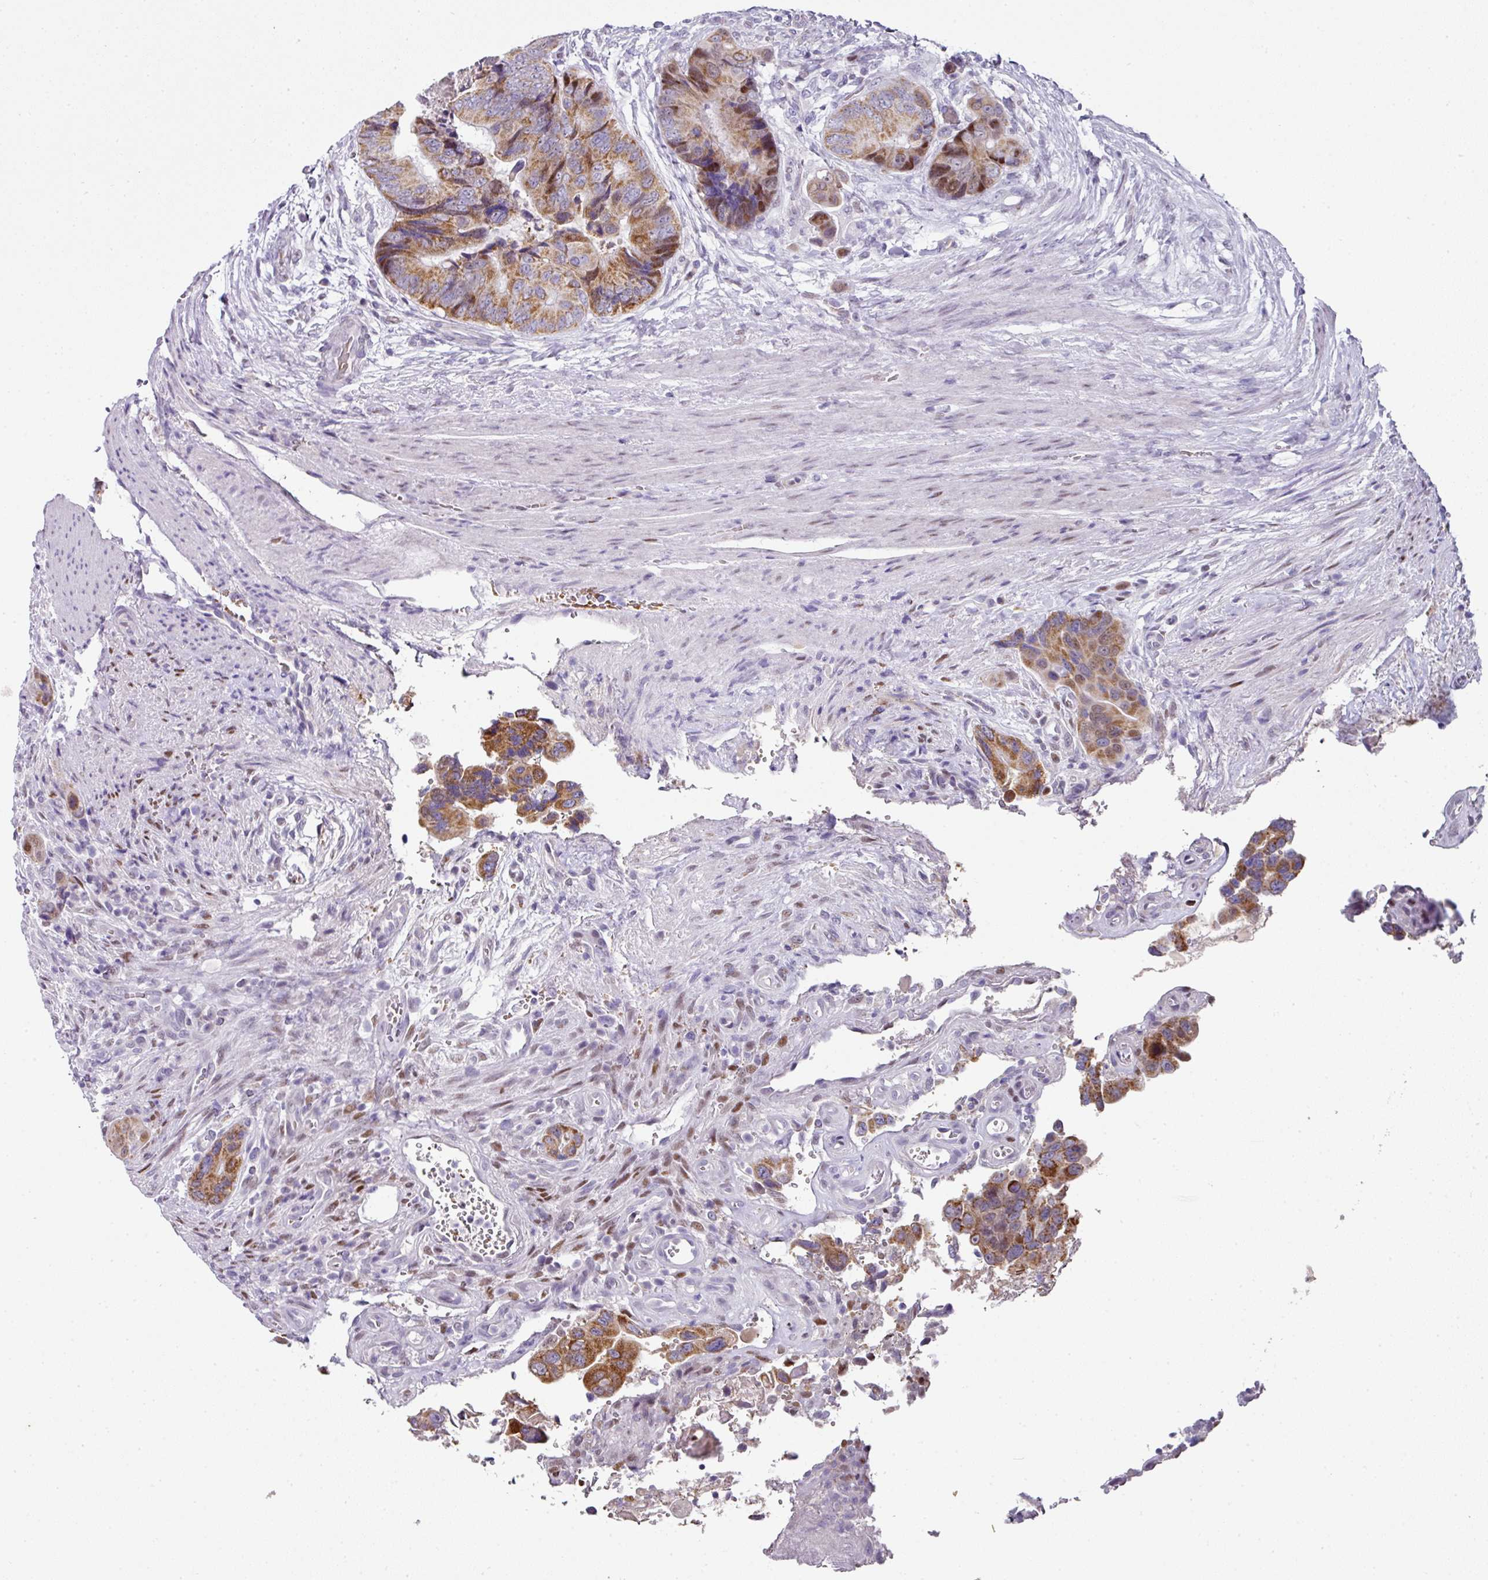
{"staining": {"intensity": "moderate", "quantity": ">75%", "location": "cytoplasmic/membranous"}, "tissue": "colorectal cancer", "cell_type": "Tumor cells", "image_type": "cancer", "snomed": [{"axis": "morphology", "description": "Adenocarcinoma, NOS"}, {"axis": "topography", "description": "Colon"}], "caption": "The histopathology image displays a brown stain indicating the presence of a protein in the cytoplasmic/membranous of tumor cells in adenocarcinoma (colorectal). Nuclei are stained in blue.", "gene": "ANKRD18A", "patient": {"sex": "male", "age": 84}}